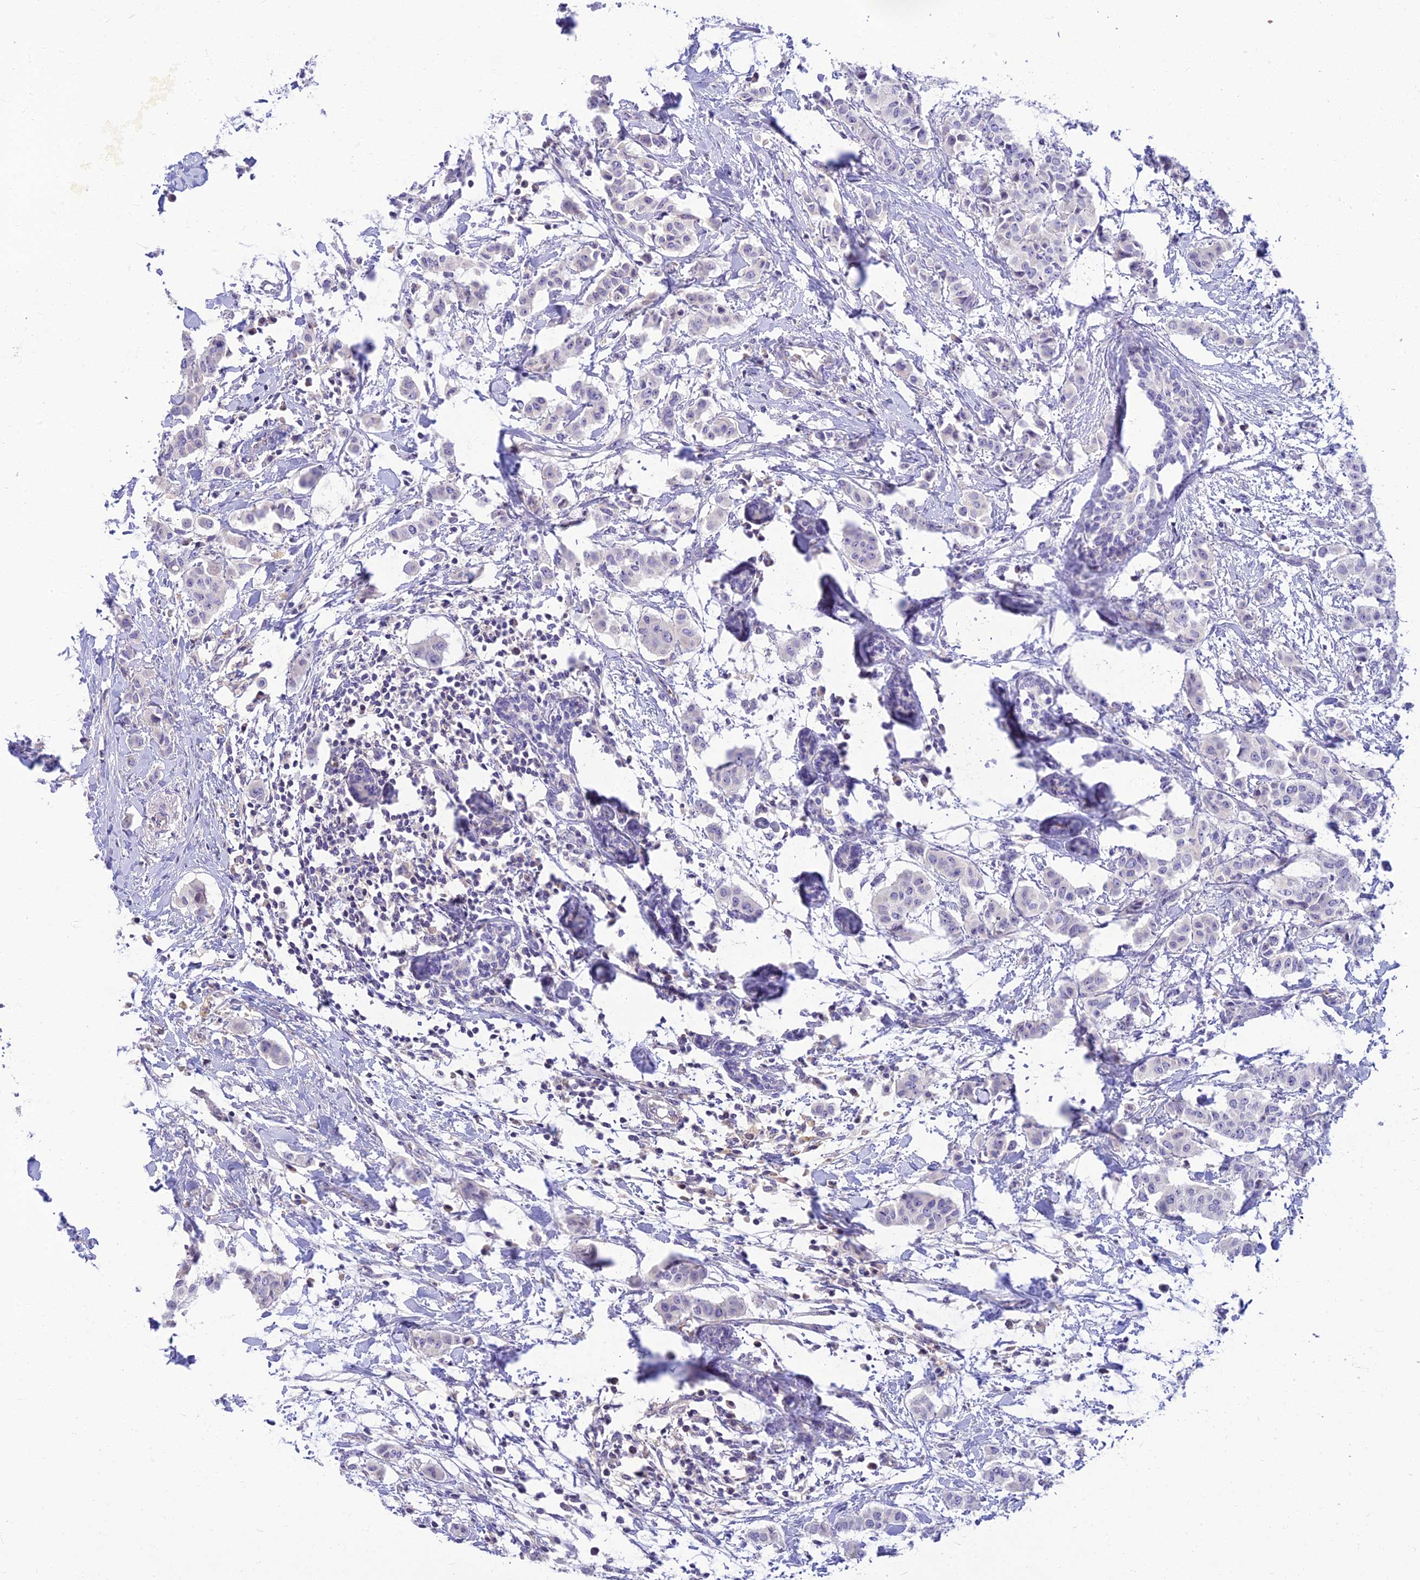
{"staining": {"intensity": "negative", "quantity": "none", "location": "none"}, "tissue": "breast cancer", "cell_type": "Tumor cells", "image_type": "cancer", "snomed": [{"axis": "morphology", "description": "Duct carcinoma"}, {"axis": "topography", "description": "Breast"}], "caption": "High magnification brightfield microscopy of breast invasive ductal carcinoma stained with DAB (3,3'-diaminobenzidine) (brown) and counterstained with hematoxylin (blue): tumor cells show no significant staining.", "gene": "CLIP4", "patient": {"sex": "female", "age": 40}}